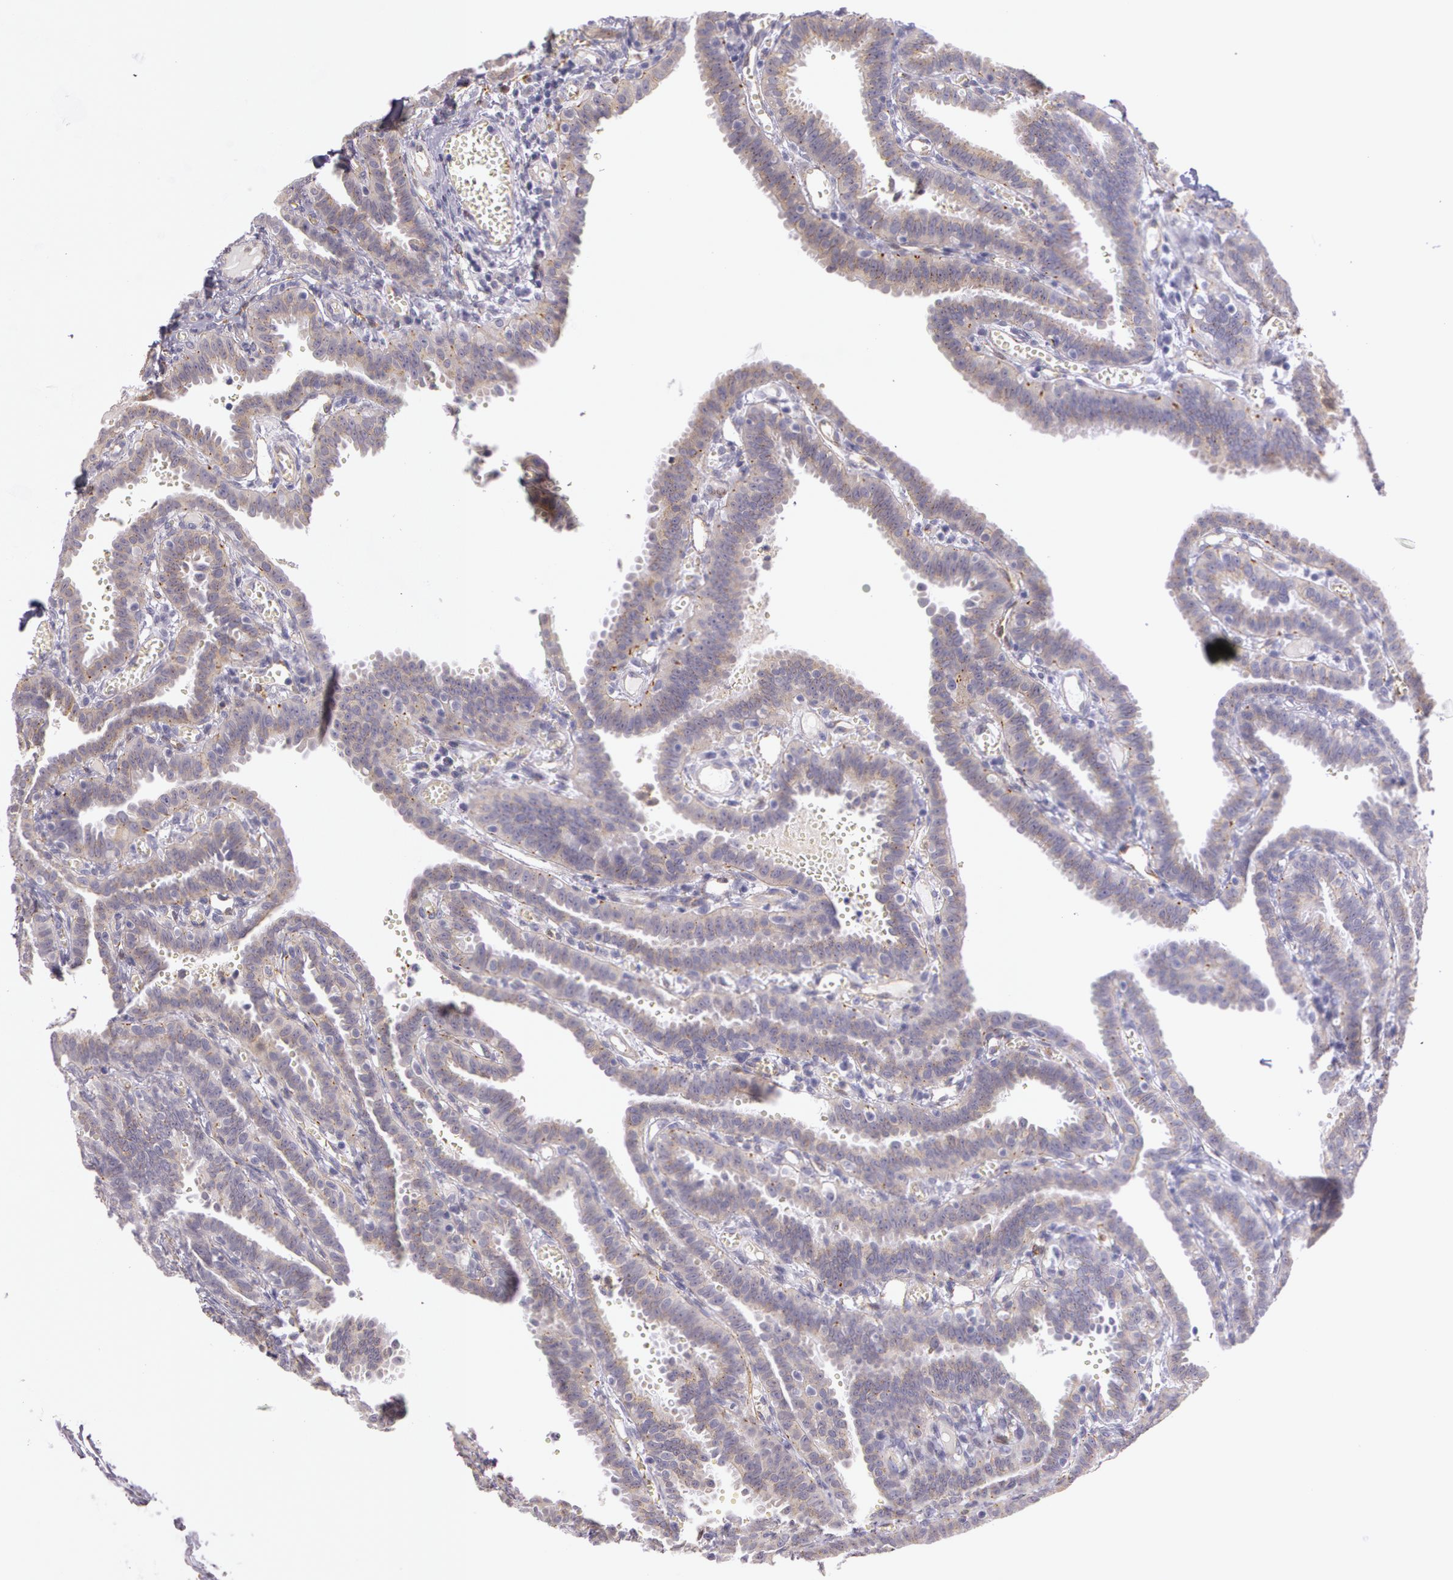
{"staining": {"intensity": "weak", "quantity": ">75%", "location": "cytoplasmic/membranous"}, "tissue": "fallopian tube", "cell_type": "Glandular cells", "image_type": "normal", "snomed": [{"axis": "morphology", "description": "Normal tissue, NOS"}, {"axis": "topography", "description": "Fallopian tube"}], "caption": "This image displays immunohistochemistry (IHC) staining of unremarkable human fallopian tube, with low weak cytoplasmic/membranous expression in about >75% of glandular cells.", "gene": "APP", "patient": {"sex": "female", "age": 29}}